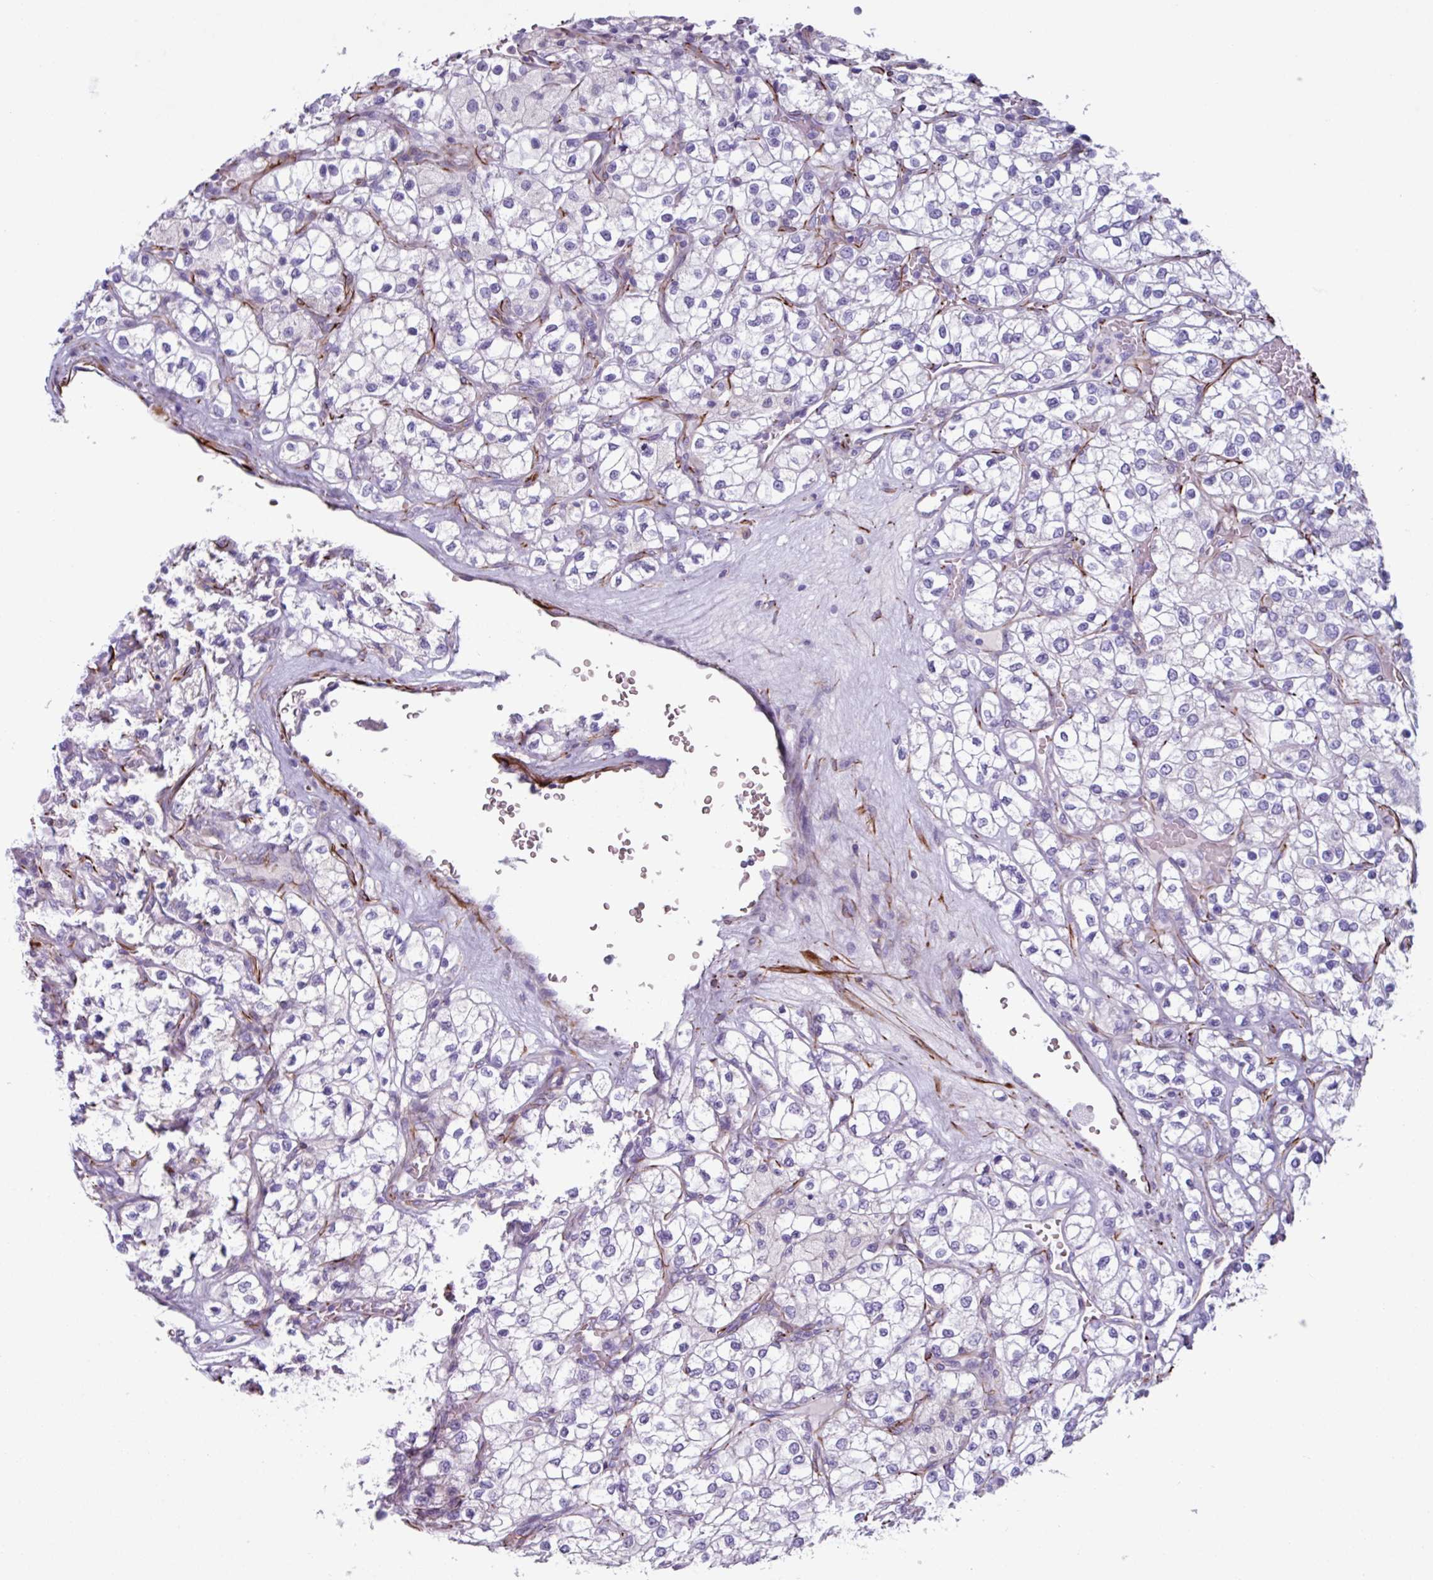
{"staining": {"intensity": "negative", "quantity": "none", "location": "none"}, "tissue": "renal cancer", "cell_type": "Tumor cells", "image_type": "cancer", "snomed": [{"axis": "morphology", "description": "Adenocarcinoma, NOS"}, {"axis": "topography", "description": "Kidney"}], "caption": "A high-resolution micrograph shows immunohistochemistry staining of adenocarcinoma (renal), which displays no significant staining in tumor cells. (DAB IHC visualized using brightfield microscopy, high magnification).", "gene": "BTD", "patient": {"sex": "male", "age": 80}}